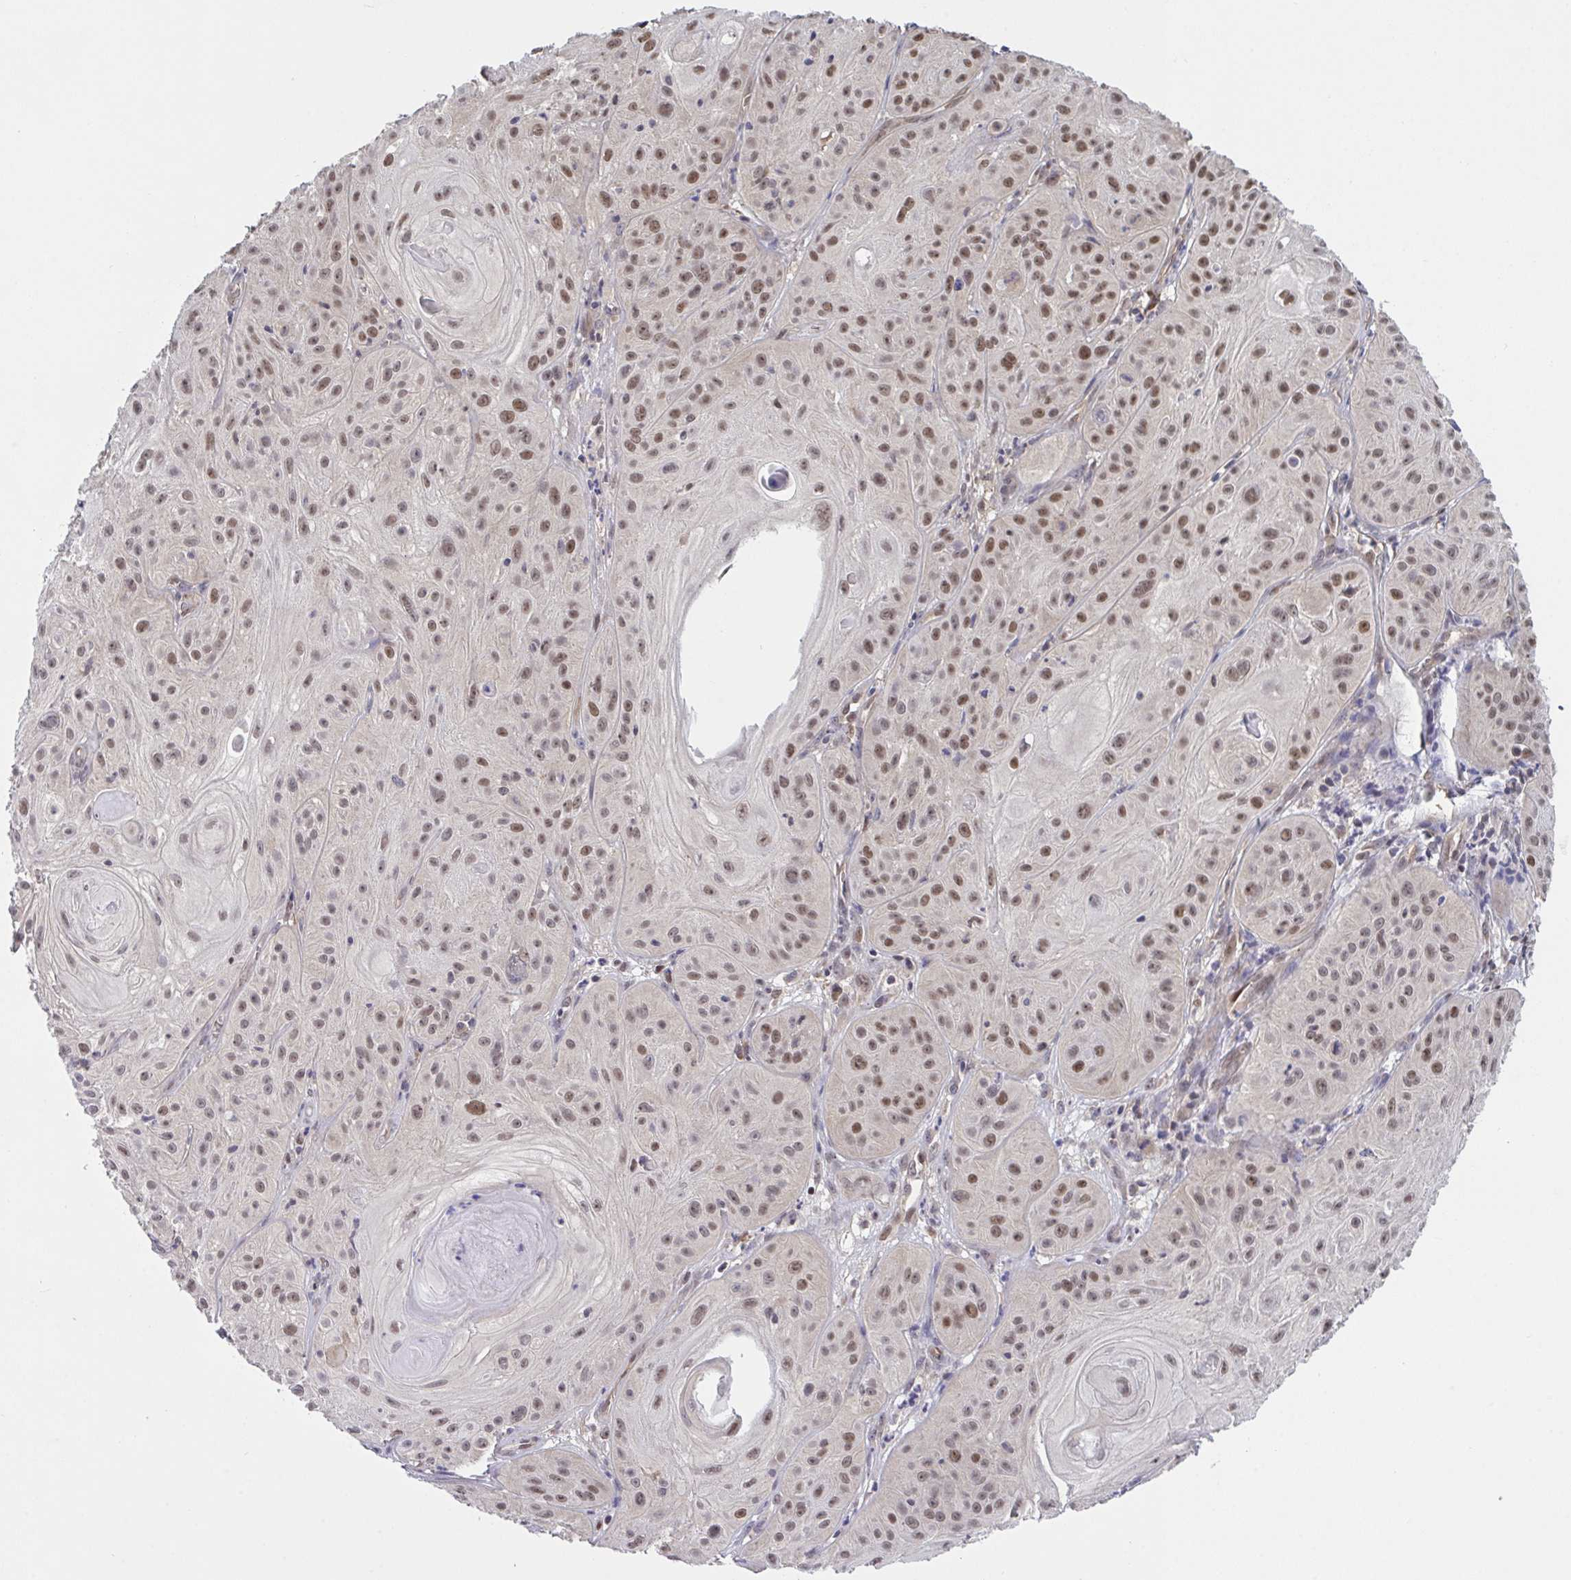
{"staining": {"intensity": "moderate", "quantity": ">75%", "location": "nuclear"}, "tissue": "skin cancer", "cell_type": "Tumor cells", "image_type": "cancer", "snomed": [{"axis": "morphology", "description": "Squamous cell carcinoma, NOS"}, {"axis": "topography", "description": "Skin"}], "caption": "Tumor cells show medium levels of moderate nuclear expression in approximately >75% of cells in skin cancer (squamous cell carcinoma).", "gene": "ZNF444", "patient": {"sex": "male", "age": 85}}